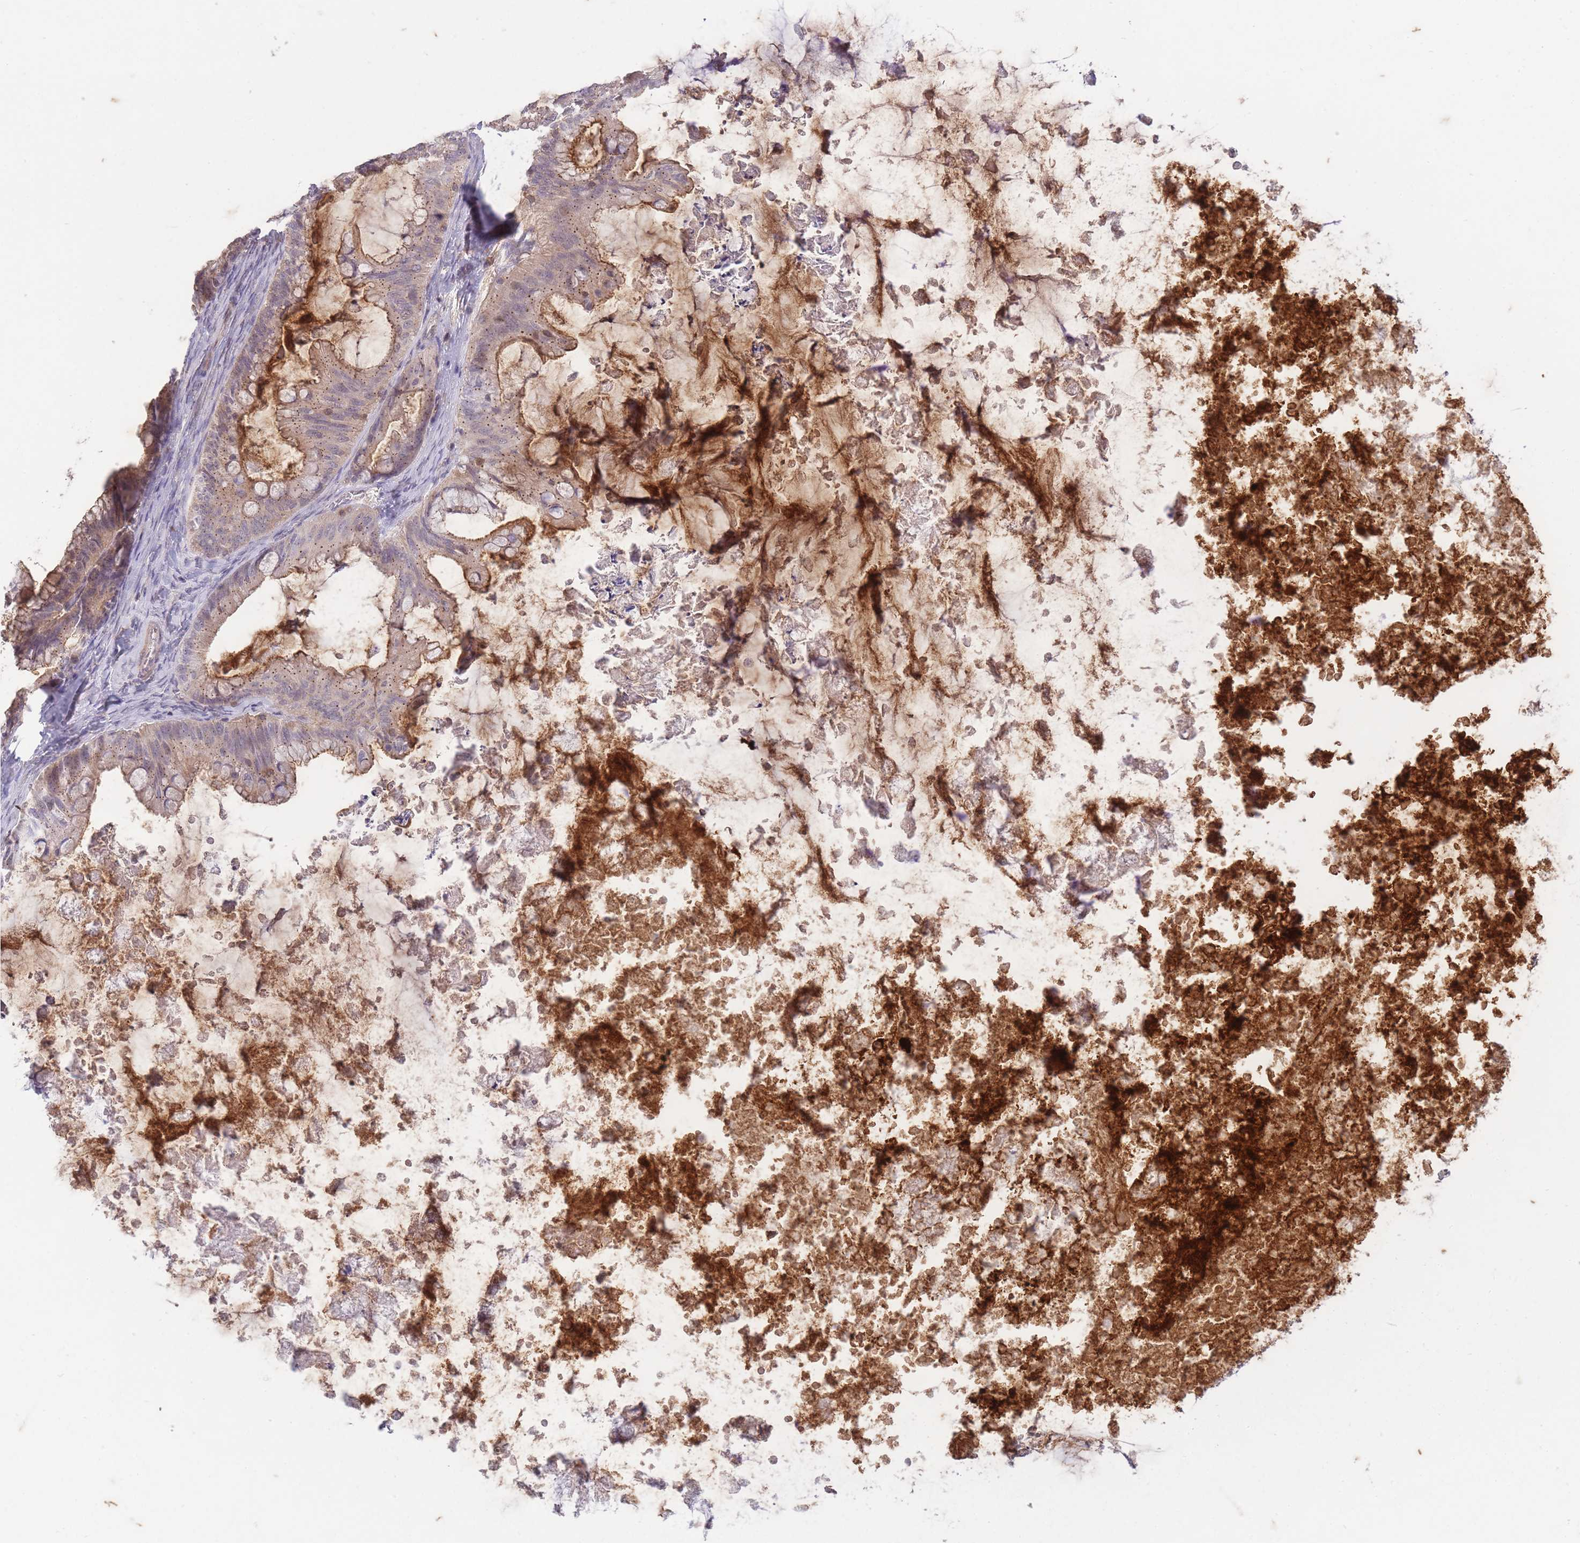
{"staining": {"intensity": "weak", "quantity": "<25%", "location": "cytoplasmic/membranous,nuclear"}, "tissue": "ovarian cancer", "cell_type": "Tumor cells", "image_type": "cancer", "snomed": [{"axis": "morphology", "description": "Cystadenocarcinoma, mucinous, NOS"}, {"axis": "topography", "description": "Ovary"}], "caption": "IHC histopathology image of neoplastic tissue: ovarian cancer stained with DAB (3,3'-diaminobenzidine) reveals no significant protein positivity in tumor cells. (Immunohistochemistry (ihc), brightfield microscopy, high magnification).", "gene": "ST8SIA4", "patient": {"sex": "female", "age": 35}}